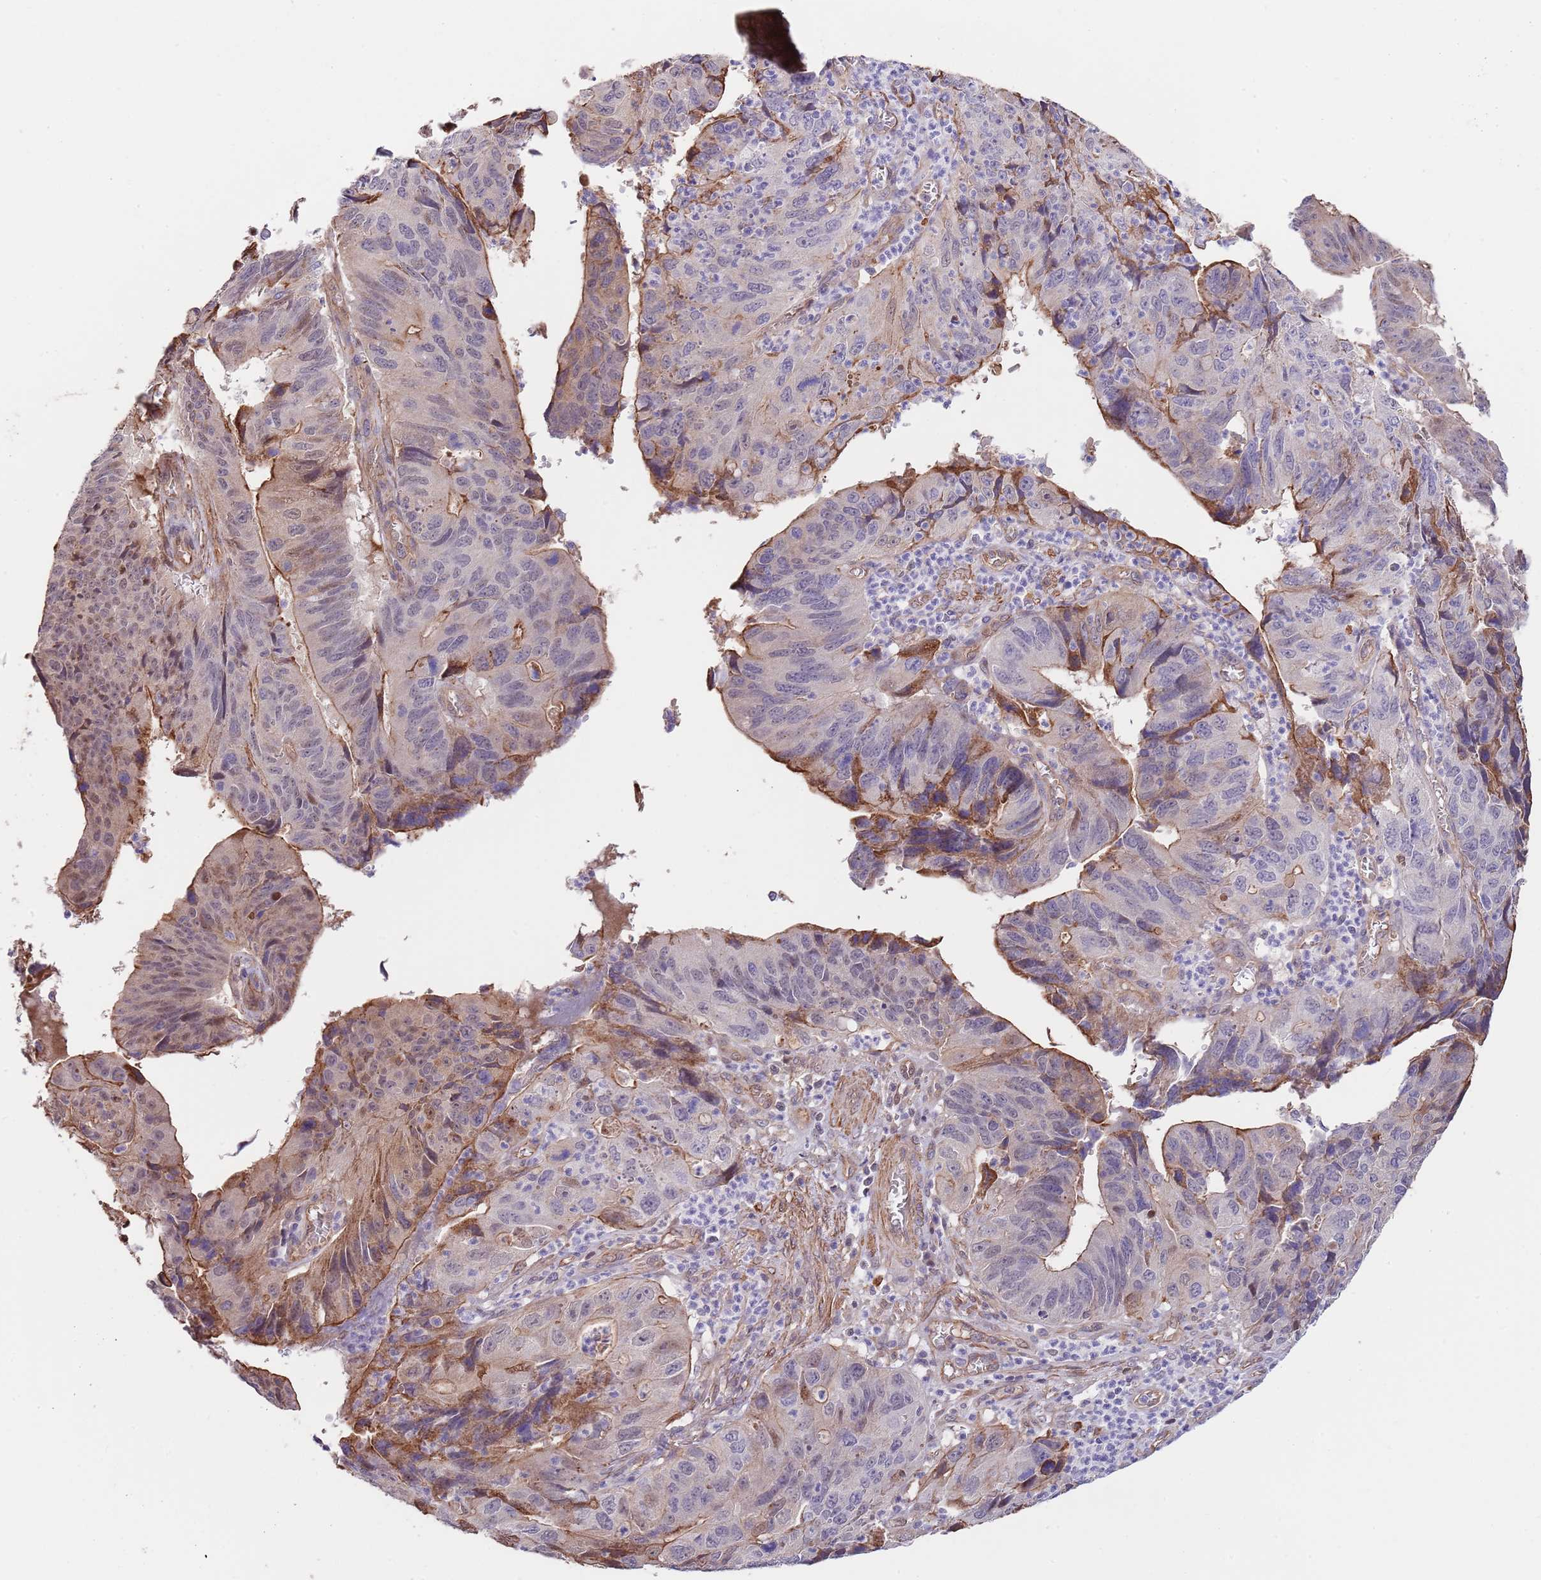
{"staining": {"intensity": "moderate", "quantity": "25%-75%", "location": "cytoplasmic/membranous"}, "tissue": "stomach cancer", "cell_type": "Tumor cells", "image_type": "cancer", "snomed": [{"axis": "morphology", "description": "Adenocarcinoma, NOS"}, {"axis": "topography", "description": "Stomach"}], "caption": "This is an image of immunohistochemistry staining of stomach adenocarcinoma, which shows moderate expression in the cytoplasmic/membranous of tumor cells.", "gene": "BPNT1", "patient": {"sex": "male", "age": 59}}